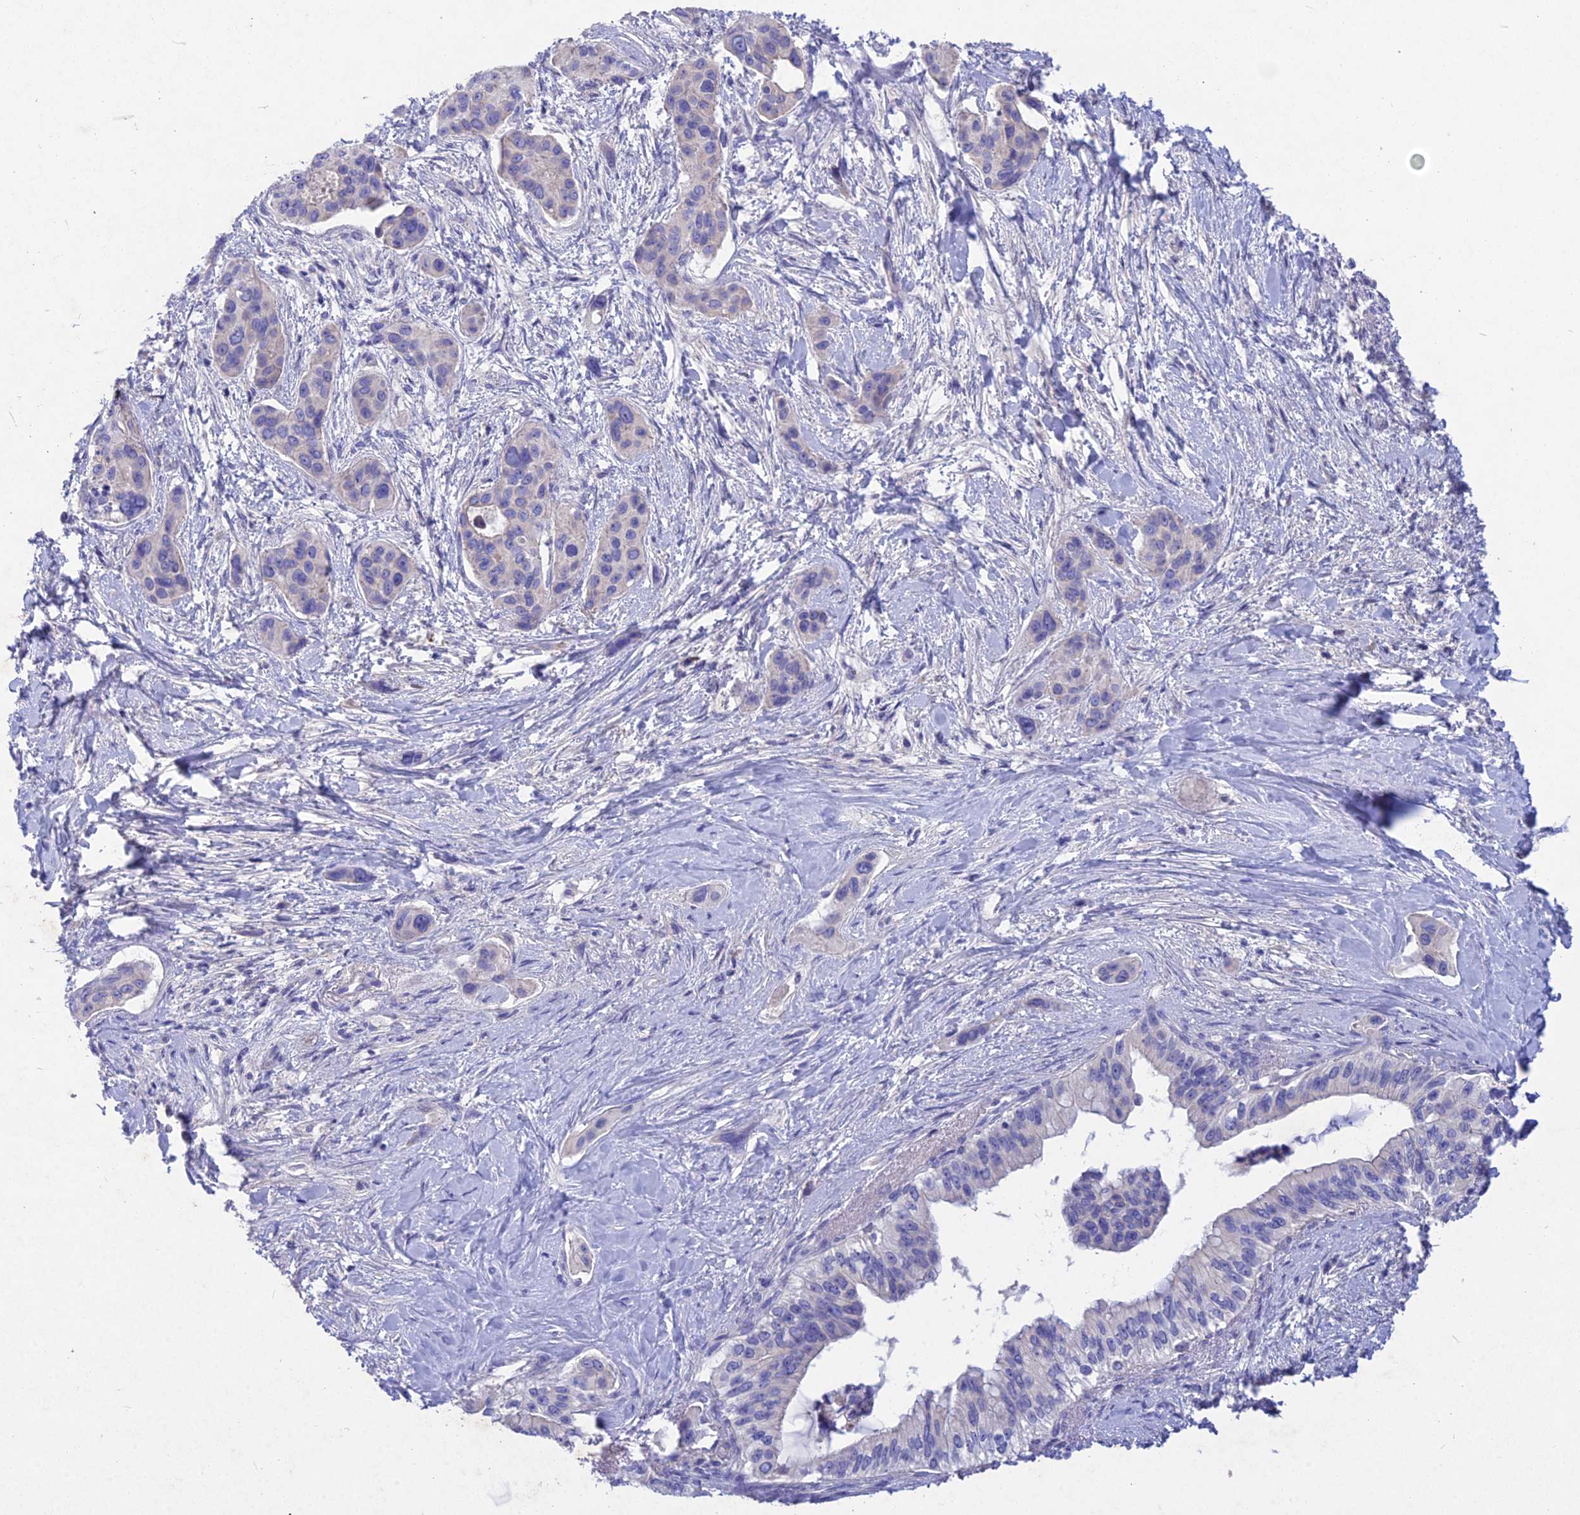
{"staining": {"intensity": "negative", "quantity": "none", "location": "none"}, "tissue": "pancreatic cancer", "cell_type": "Tumor cells", "image_type": "cancer", "snomed": [{"axis": "morphology", "description": "Adenocarcinoma, NOS"}, {"axis": "topography", "description": "Pancreas"}], "caption": "Pancreatic cancer stained for a protein using immunohistochemistry (IHC) displays no positivity tumor cells.", "gene": "DEFB119", "patient": {"sex": "male", "age": 72}}